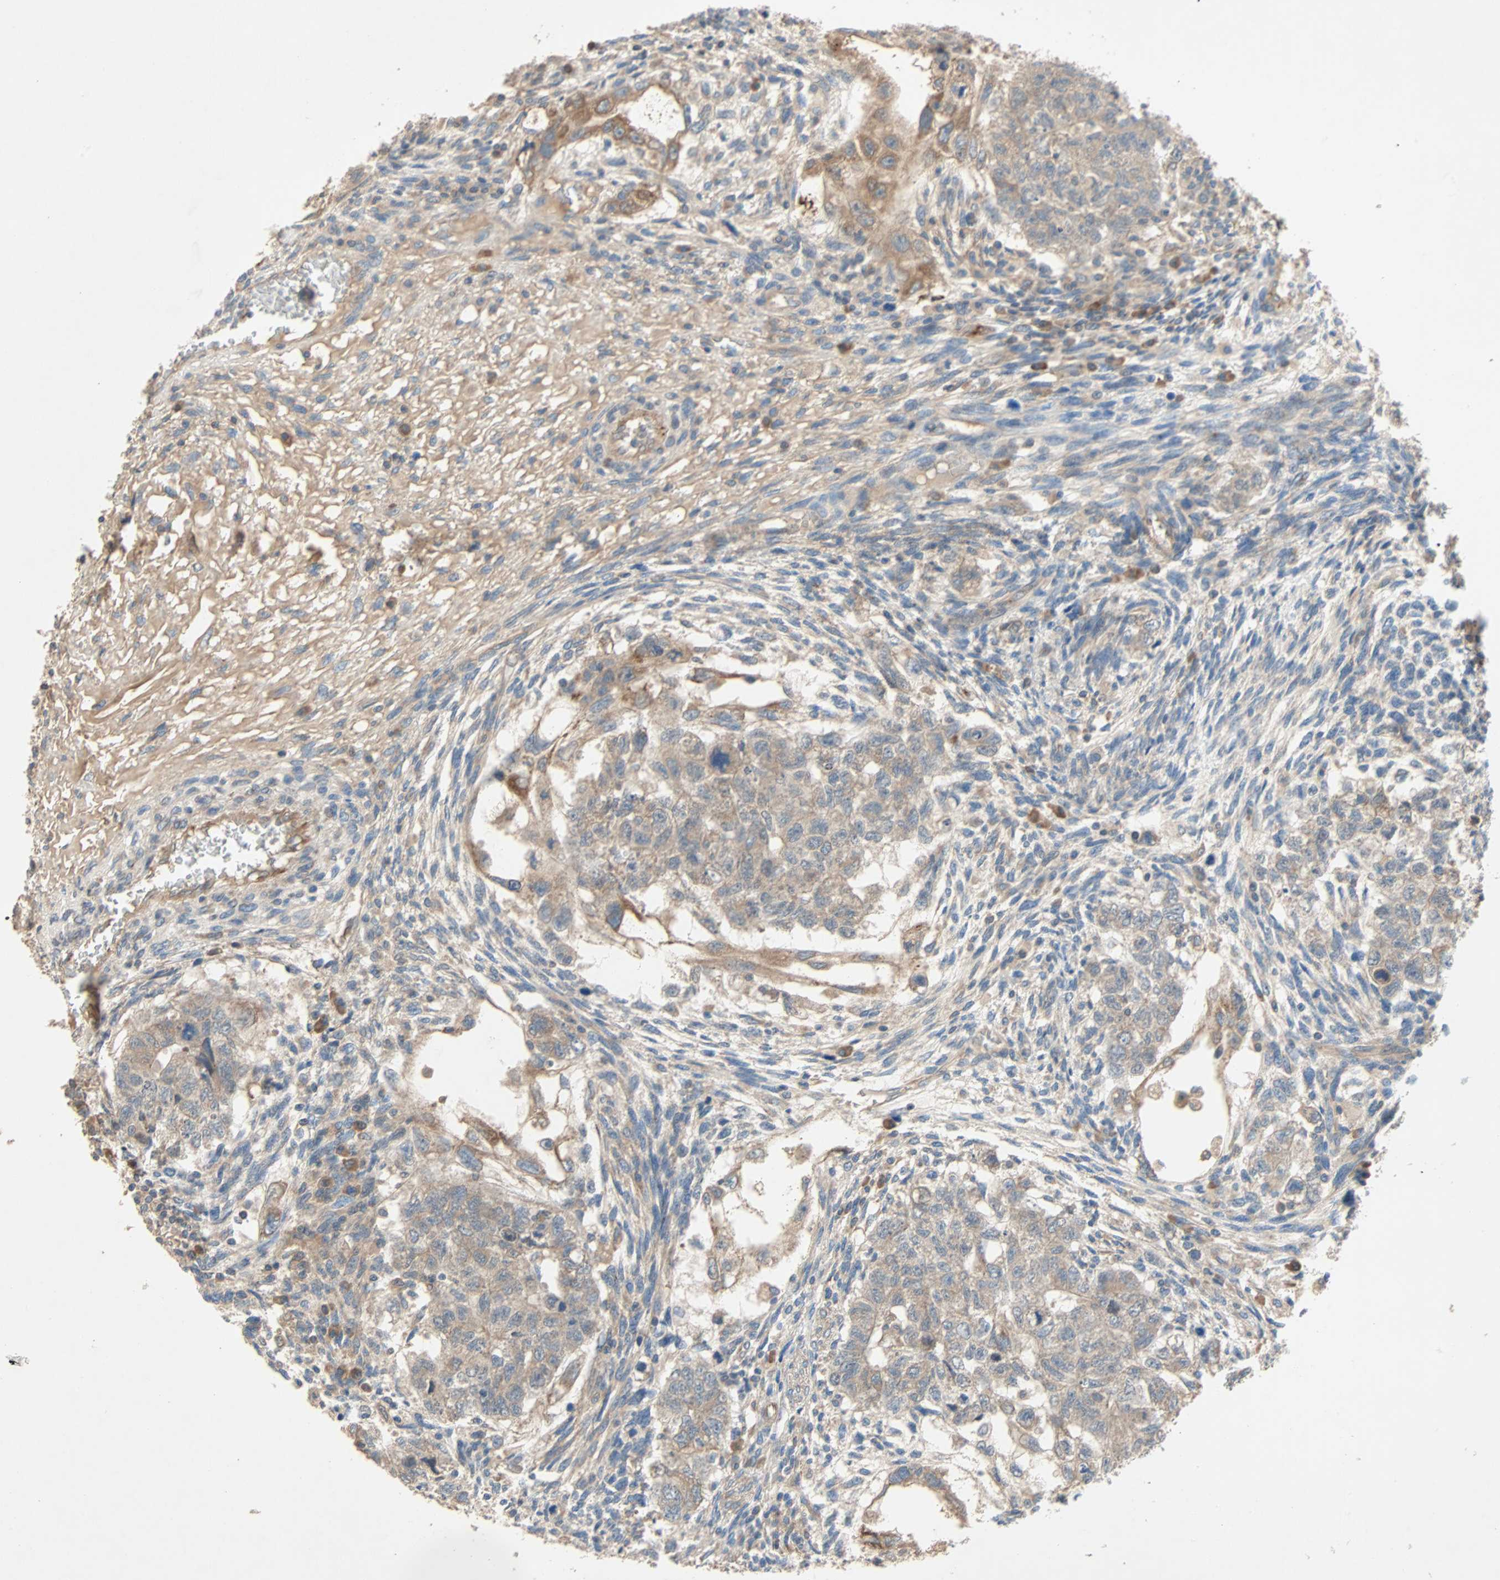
{"staining": {"intensity": "weak", "quantity": ">75%", "location": "cytoplasmic/membranous"}, "tissue": "testis cancer", "cell_type": "Tumor cells", "image_type": "cancer", "snomed": [{"axis": "morphology", "description": "Normal tissue, NOS"}, {"axis": "morphology", "description": "Carcinoma, Embryonal, NOS"}, {"axis": "topography", "description": "Testis"}], "caption": "Embryonal carcinoma (testis) stained for a protein exhibits weak cytoplasmic/membranous positivity in tumor cells.", "gene": "XYLT1", "patient": {"sex": "male", "age": 36}}